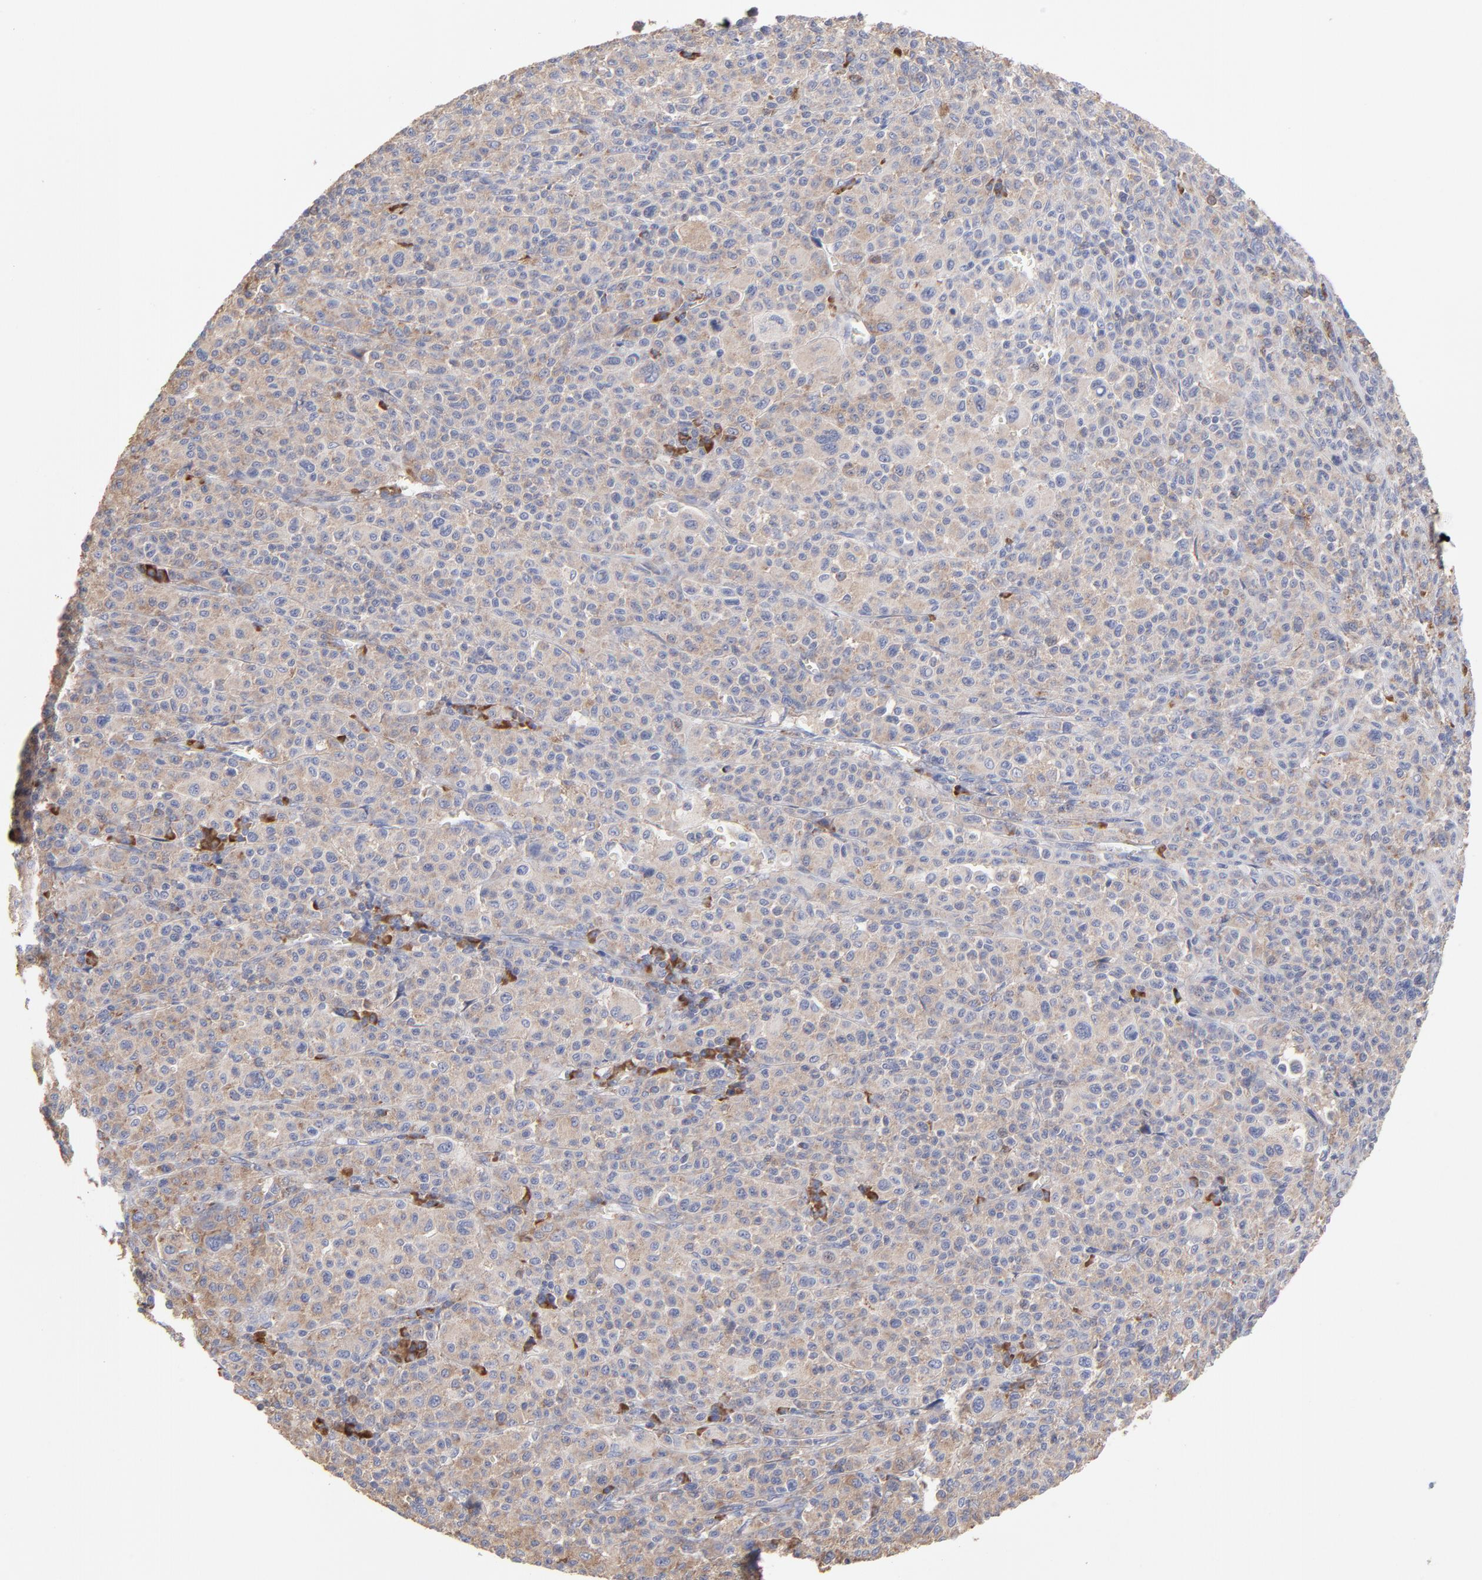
{"staining": {"intensity": "weak", "quantity": ">75%", "location": "cytoplasmic/membranous"}, "tissue": "melanoma", "cell_type": "Tumor cells", "image_type": "cancer", "snomed": [{"axis": "morphology", "description": "Malignant melanoma, Metastatic site"}, {"axis": "topography", "description": "Skin"}], "caption": "A photomicrograph of human melanoma stained for a protein reveals weak cytoplasmic/membranous brown staining in tumor cells. (Brightfield microscopy of DAB IHC at high magnification).", "gene": "RPL3", "patient": {"sex": "female", "age": 74}}